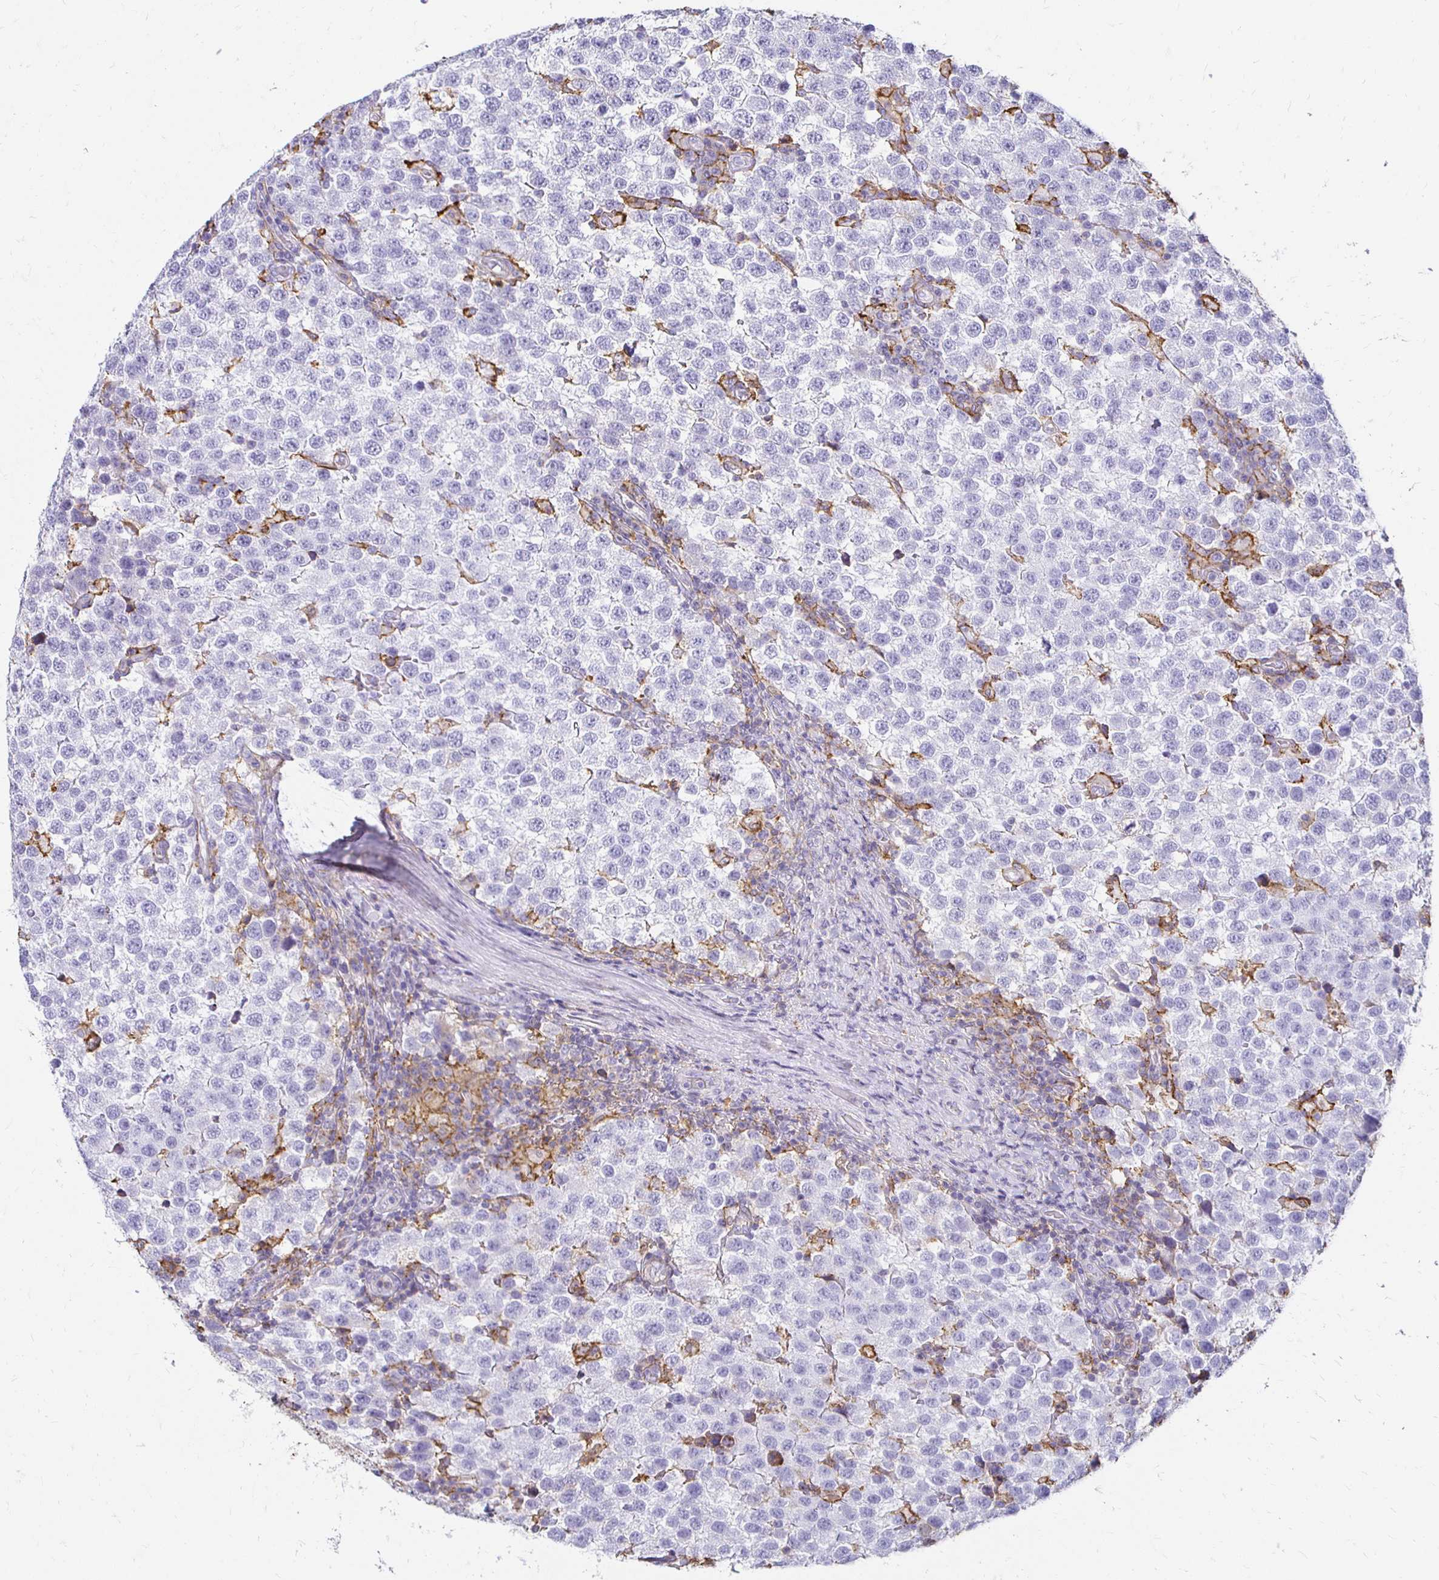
{"staining": {"intensity": "negative", "quantity": "none", "location": "none"}, "tissue": "testis cancer", "cell_type": "Tumor cells", "image_type": "cancer", "snomed": [{"axis": "morphology", "description": "Seminoma, NOS"}, {"axis": "topography", "description": "Testis"}], "caption": "An immunohistochemistry histopathology image of testis seminoma is shown. There is no staining in tumor cells of testis seminoma. The staining was performed using DAB (3,3'-diaminobenzidine) to visualize the protein expression in brown, while the nuclei were stained in blue with hematoxylin (Magnification: 20x).", "gene": "TAS1R3", "patient": {"sex": "male", "age": 34}}